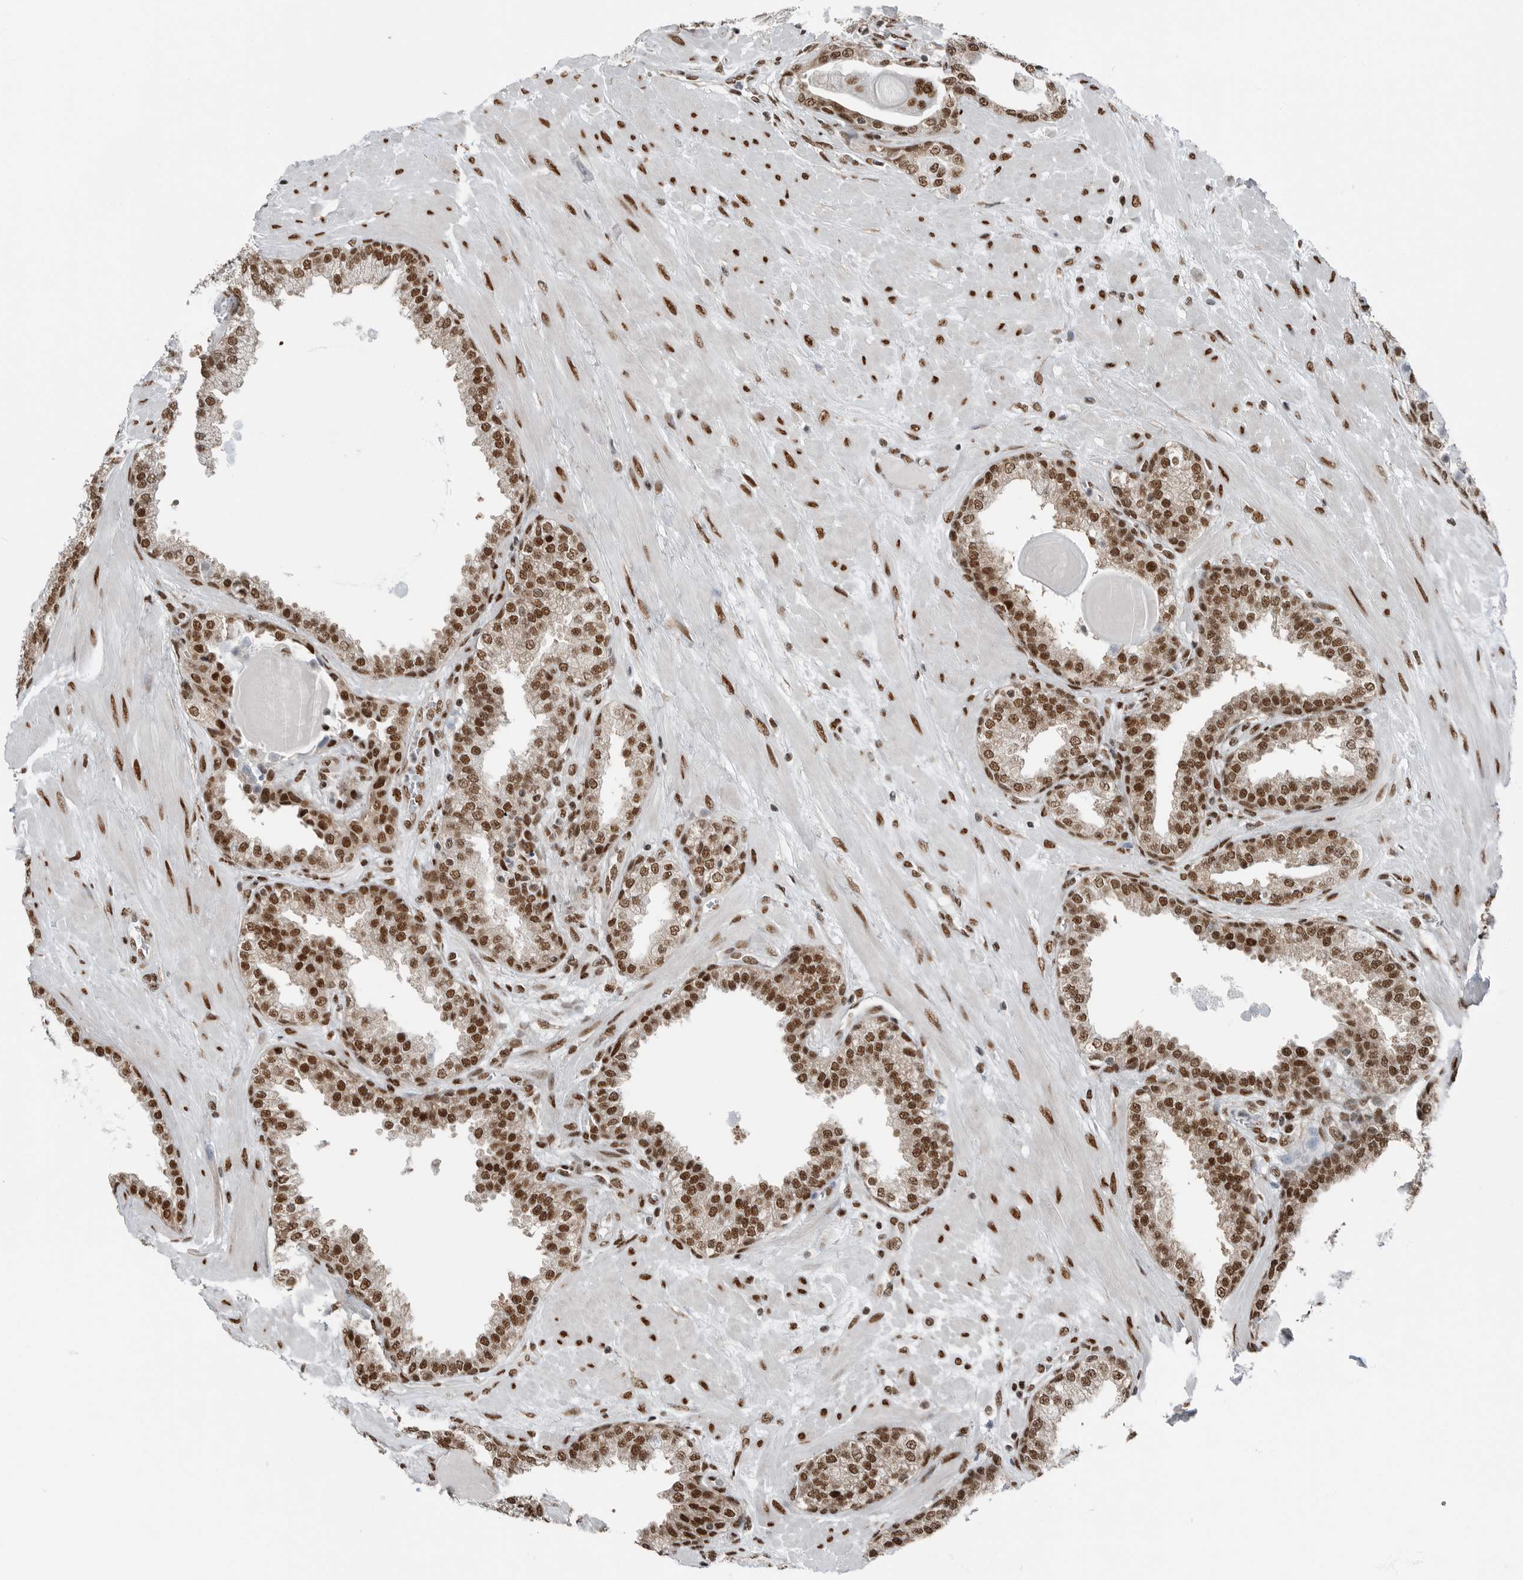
{"staining": {"intensity": "strong", "quantity": ">75%", "location": "nuclear"}, "tissue": "prostate", "cell_type": "Glandular cells", "image_type": "normal", "snomed": [{"axis": "morphology", "description": "Normal tissue, NOS"}, {"axis": "topography", "description": "Prostate"}], "caption": "Protein positivity by IHC shows strong nuclear staining in approximately >75% of glandular cells in benign prostate.", "gene": "BLZF1", "patient": {"sex": "male", "age": 51}}